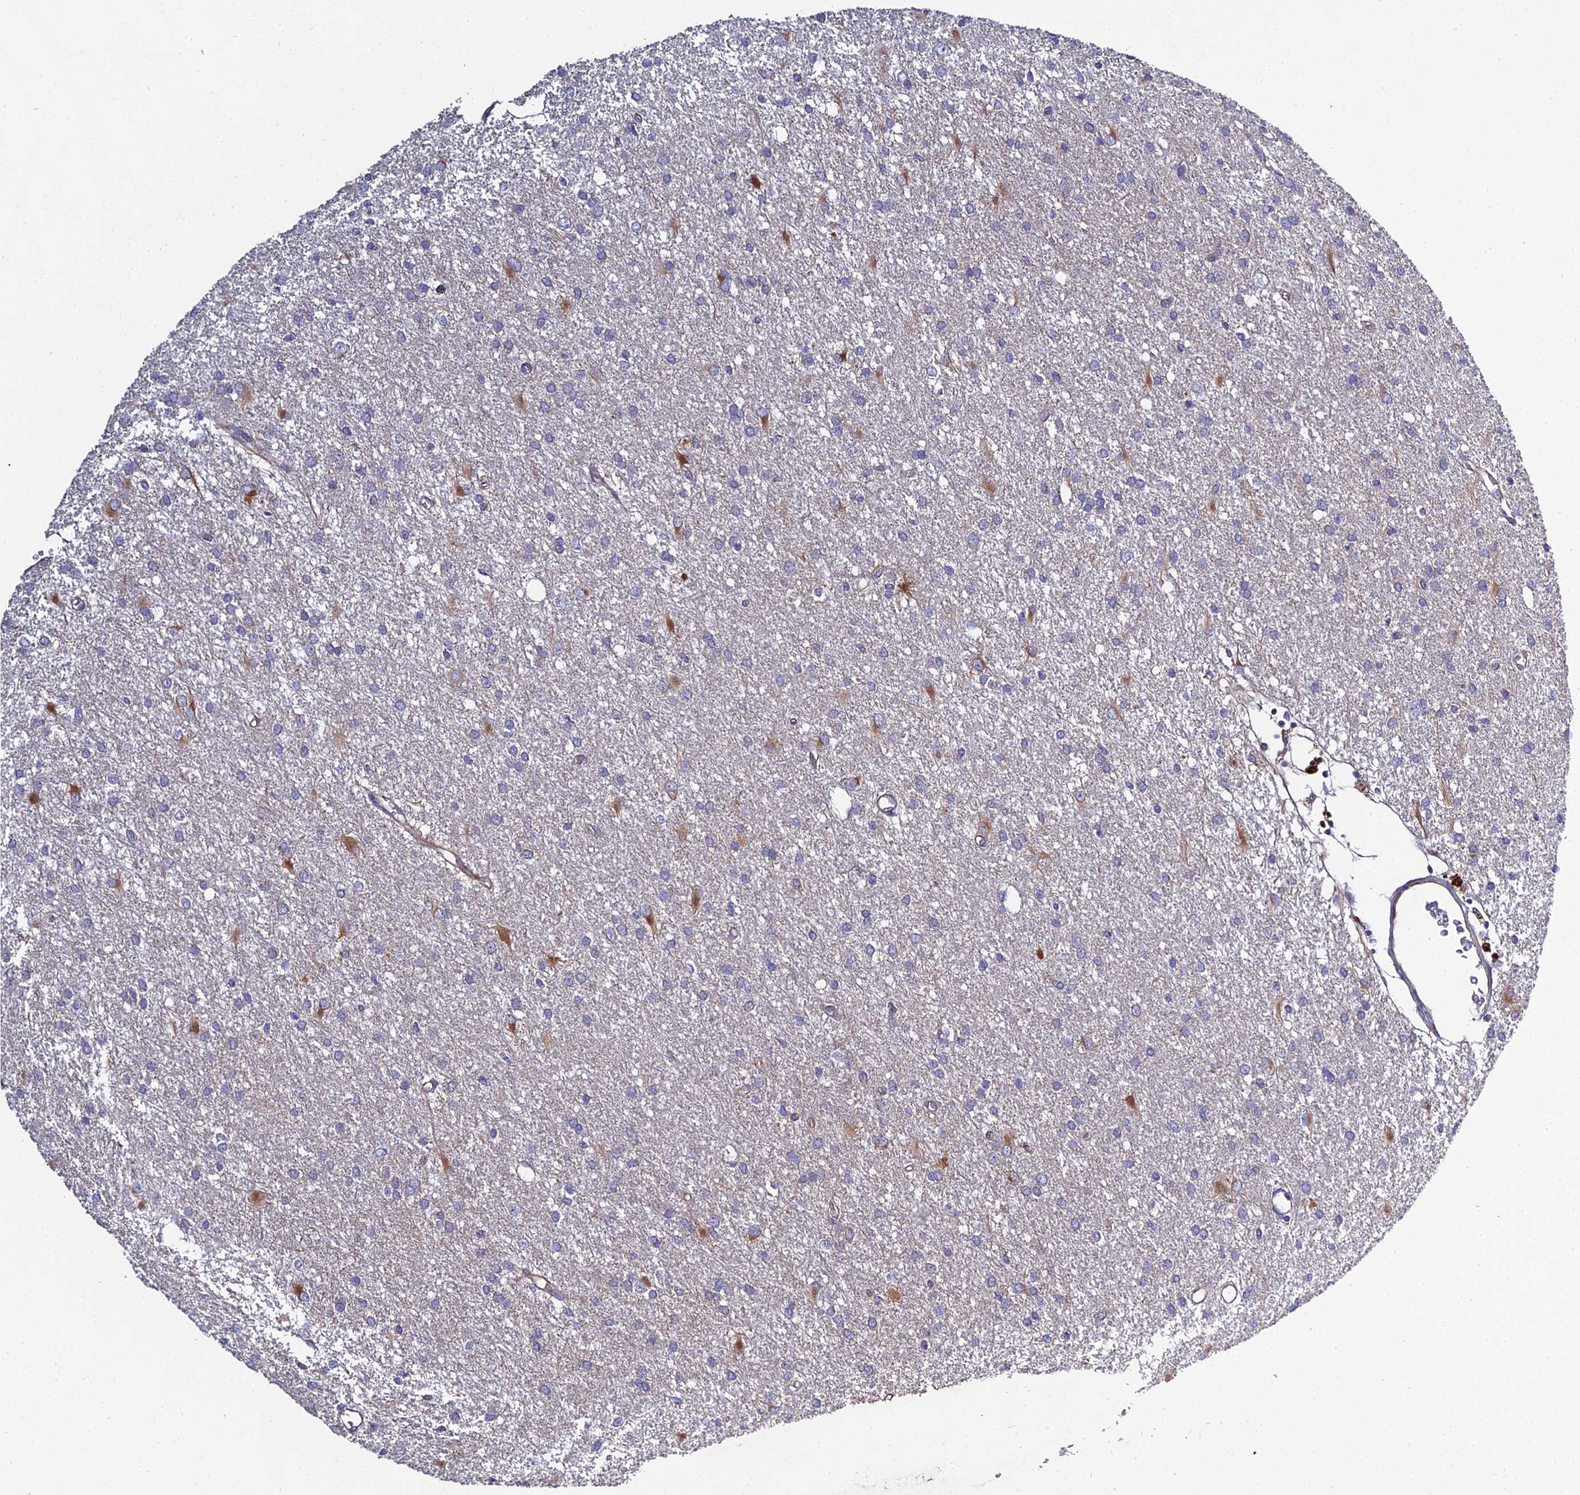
{"staining": {"intensity": "moderate", "quantity": "<25%", "location": "cytoplasmic/membranous"}, "tissue": "glioma", "cell_type": "Tumor cells", "image_type": "cancer", "snomed": [{"axis": "morphology", "description": "Glioma, malignant, High grade"}, {"axis": "topography", "description": "Brain"}], "caption": "A brown stain highlights moderate cytoplasmic/membranous positivity of a protein in high-grade glioma (malignant) tumor cells. (IHC, brightfield microscopy, high magnification).", "gene": "ARL6IP1", "patient": {"sex": "female", "age": 50}}